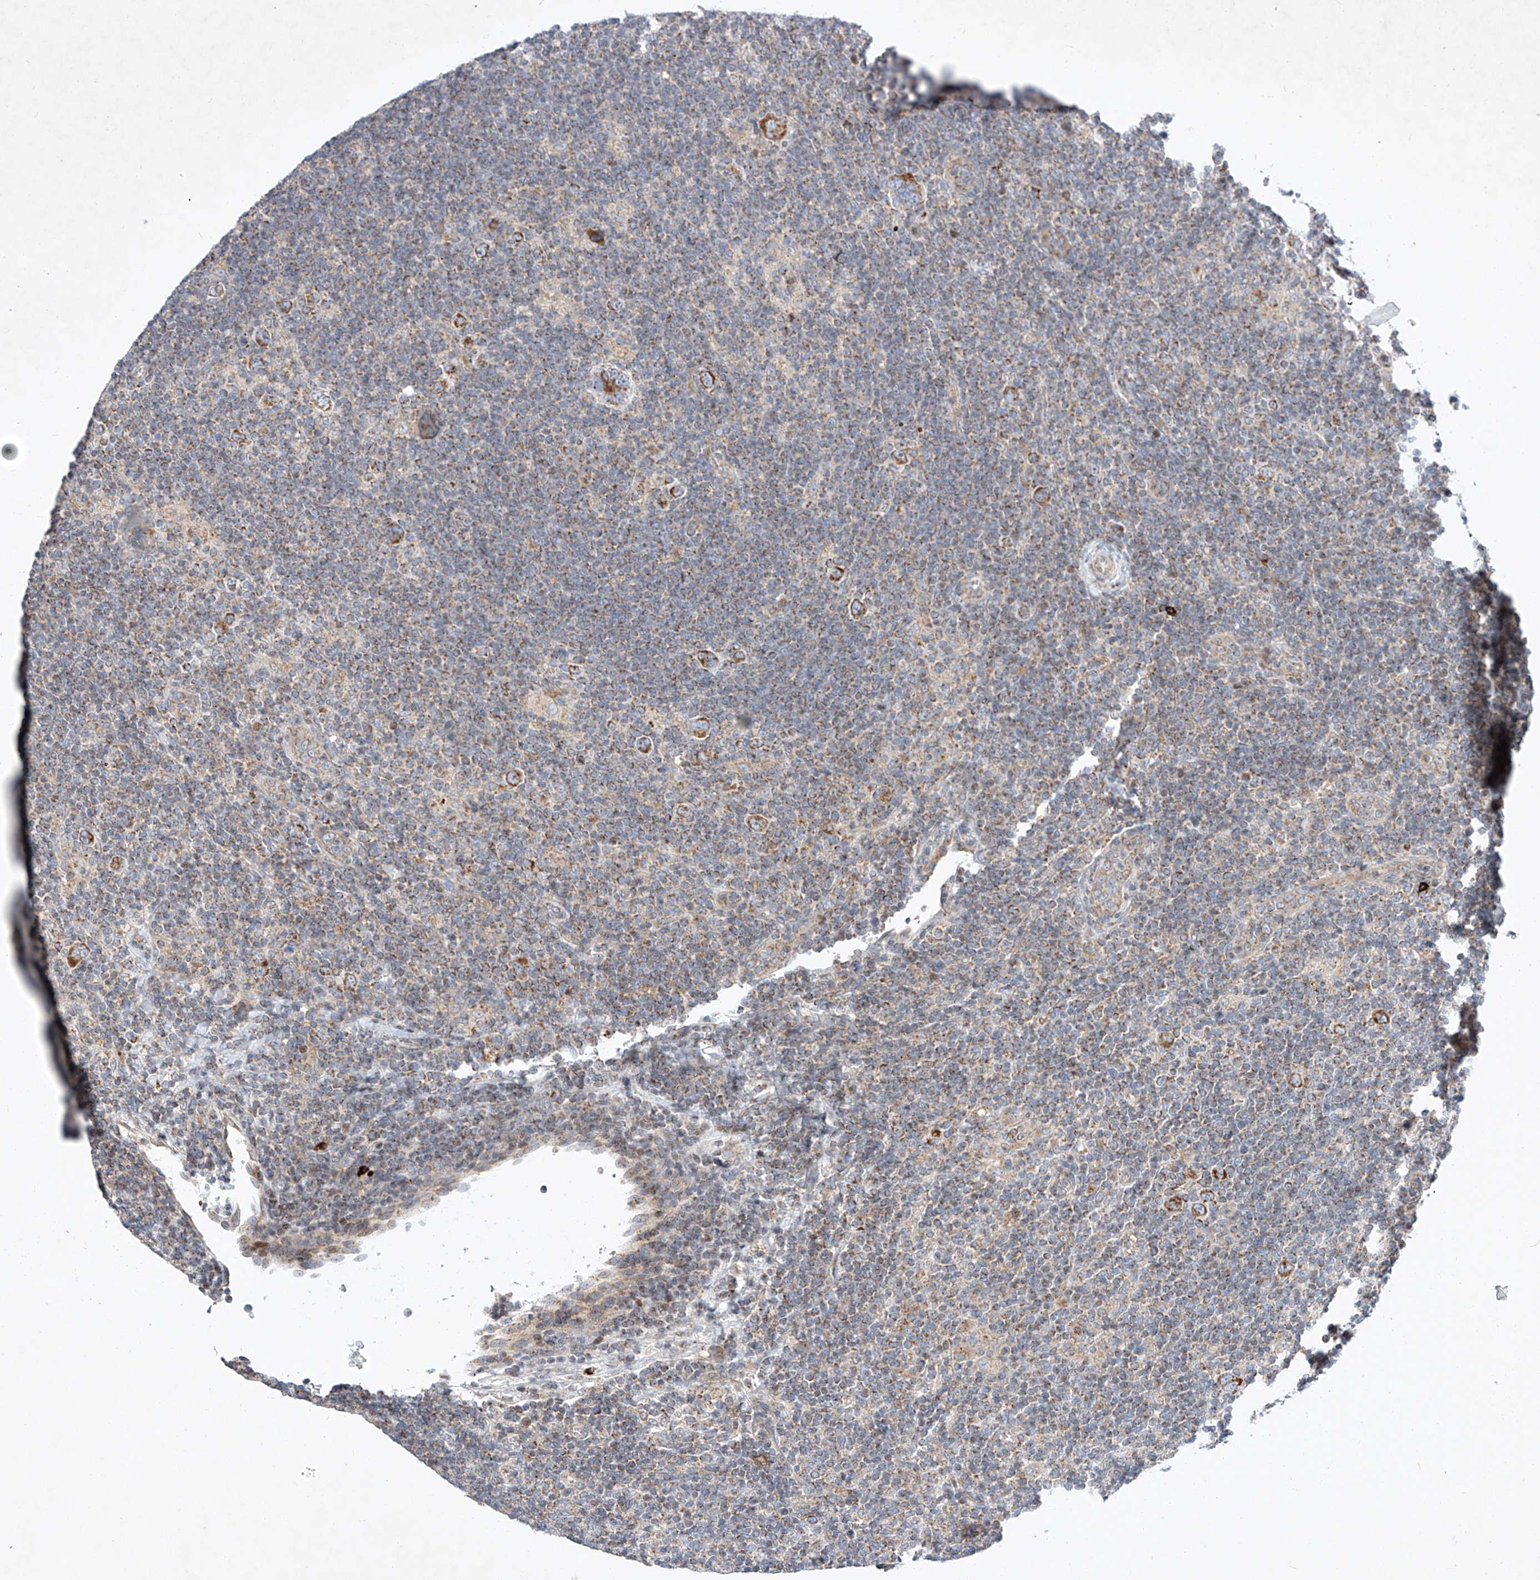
{"staining": {"intensity": "moderate", "quantity": ">75%", "location": "cytoplasmic/membranous"}, "tissue": "lymphoma", "cell_type": "Tumor cells", "image_type": "cancer", "snomed": [{"axis": "morphology", "description": "Hodgkin's disease, NOS"}, {"axis": "topography", "description": "Lymph node"}], "caption": "Moderate cytoplasmic/membranous expression is present in about >75% of tumor cells in lymphoma.", "gene": "OSGEPL1", "patient": {"sex": "female", "age": 57}}